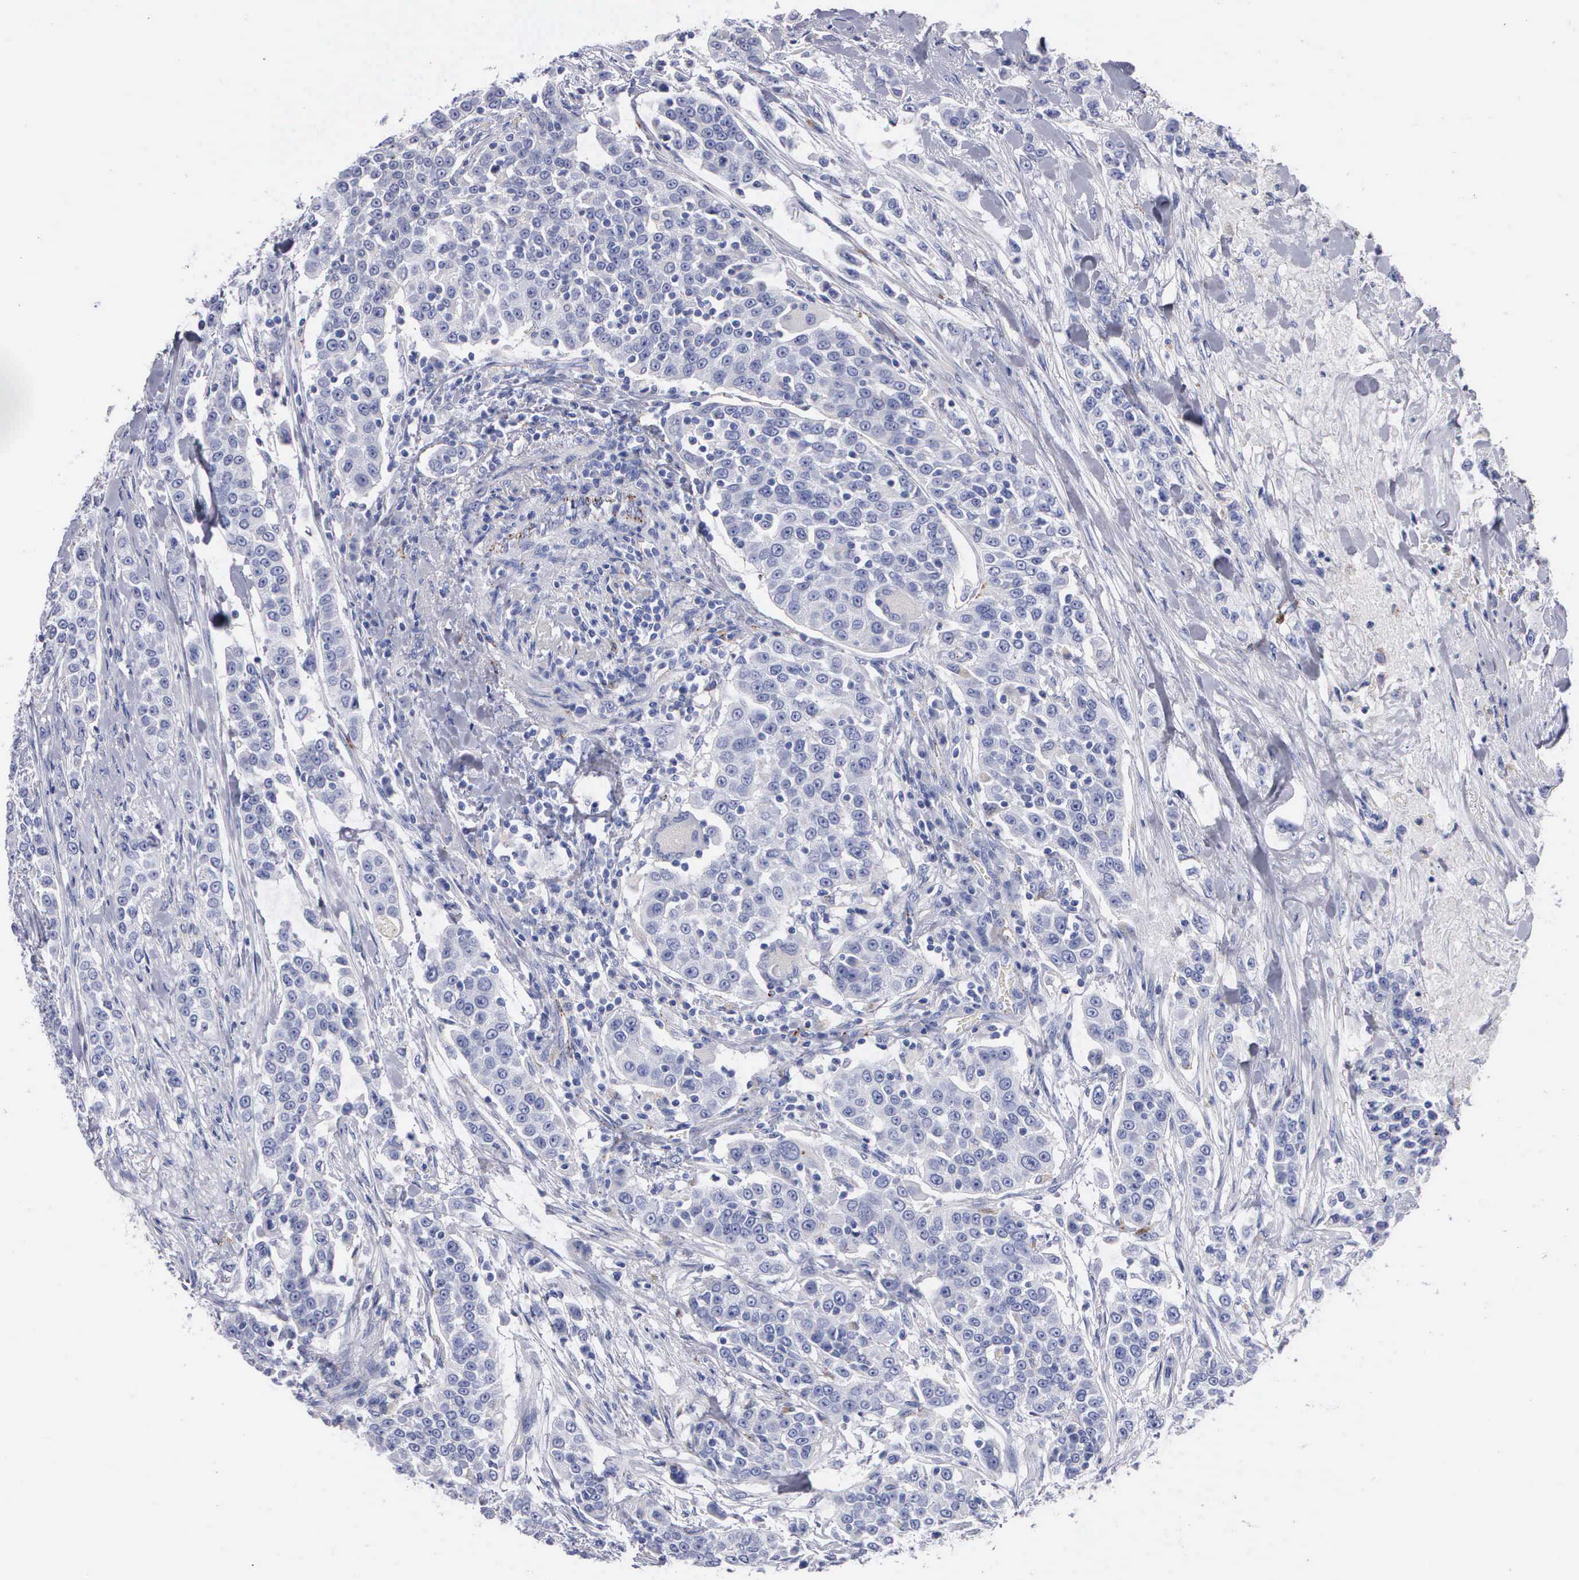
{"staining": {"intensity": "negative", "quantity": "none", "location": "none"}, "tissue": "urothelial cancer", "cell_type": "Tumor cells", "image_type": "cancer", "snomed": [{"axis": "morphology", "description": "Urothelial carcinoma, High grade"}, {"axis": "topography", "description": "Urinary bladder"}], "caption": "The immunohistochemistry image has no significant positivity in tumor cells of high-grade urothelial carcinoma tissue. (Immunohistochemistry (ihc), brightfield microscopy, high magnification).", "gene": "CTSL", "patient": {"sex": "female", "age": 80}}